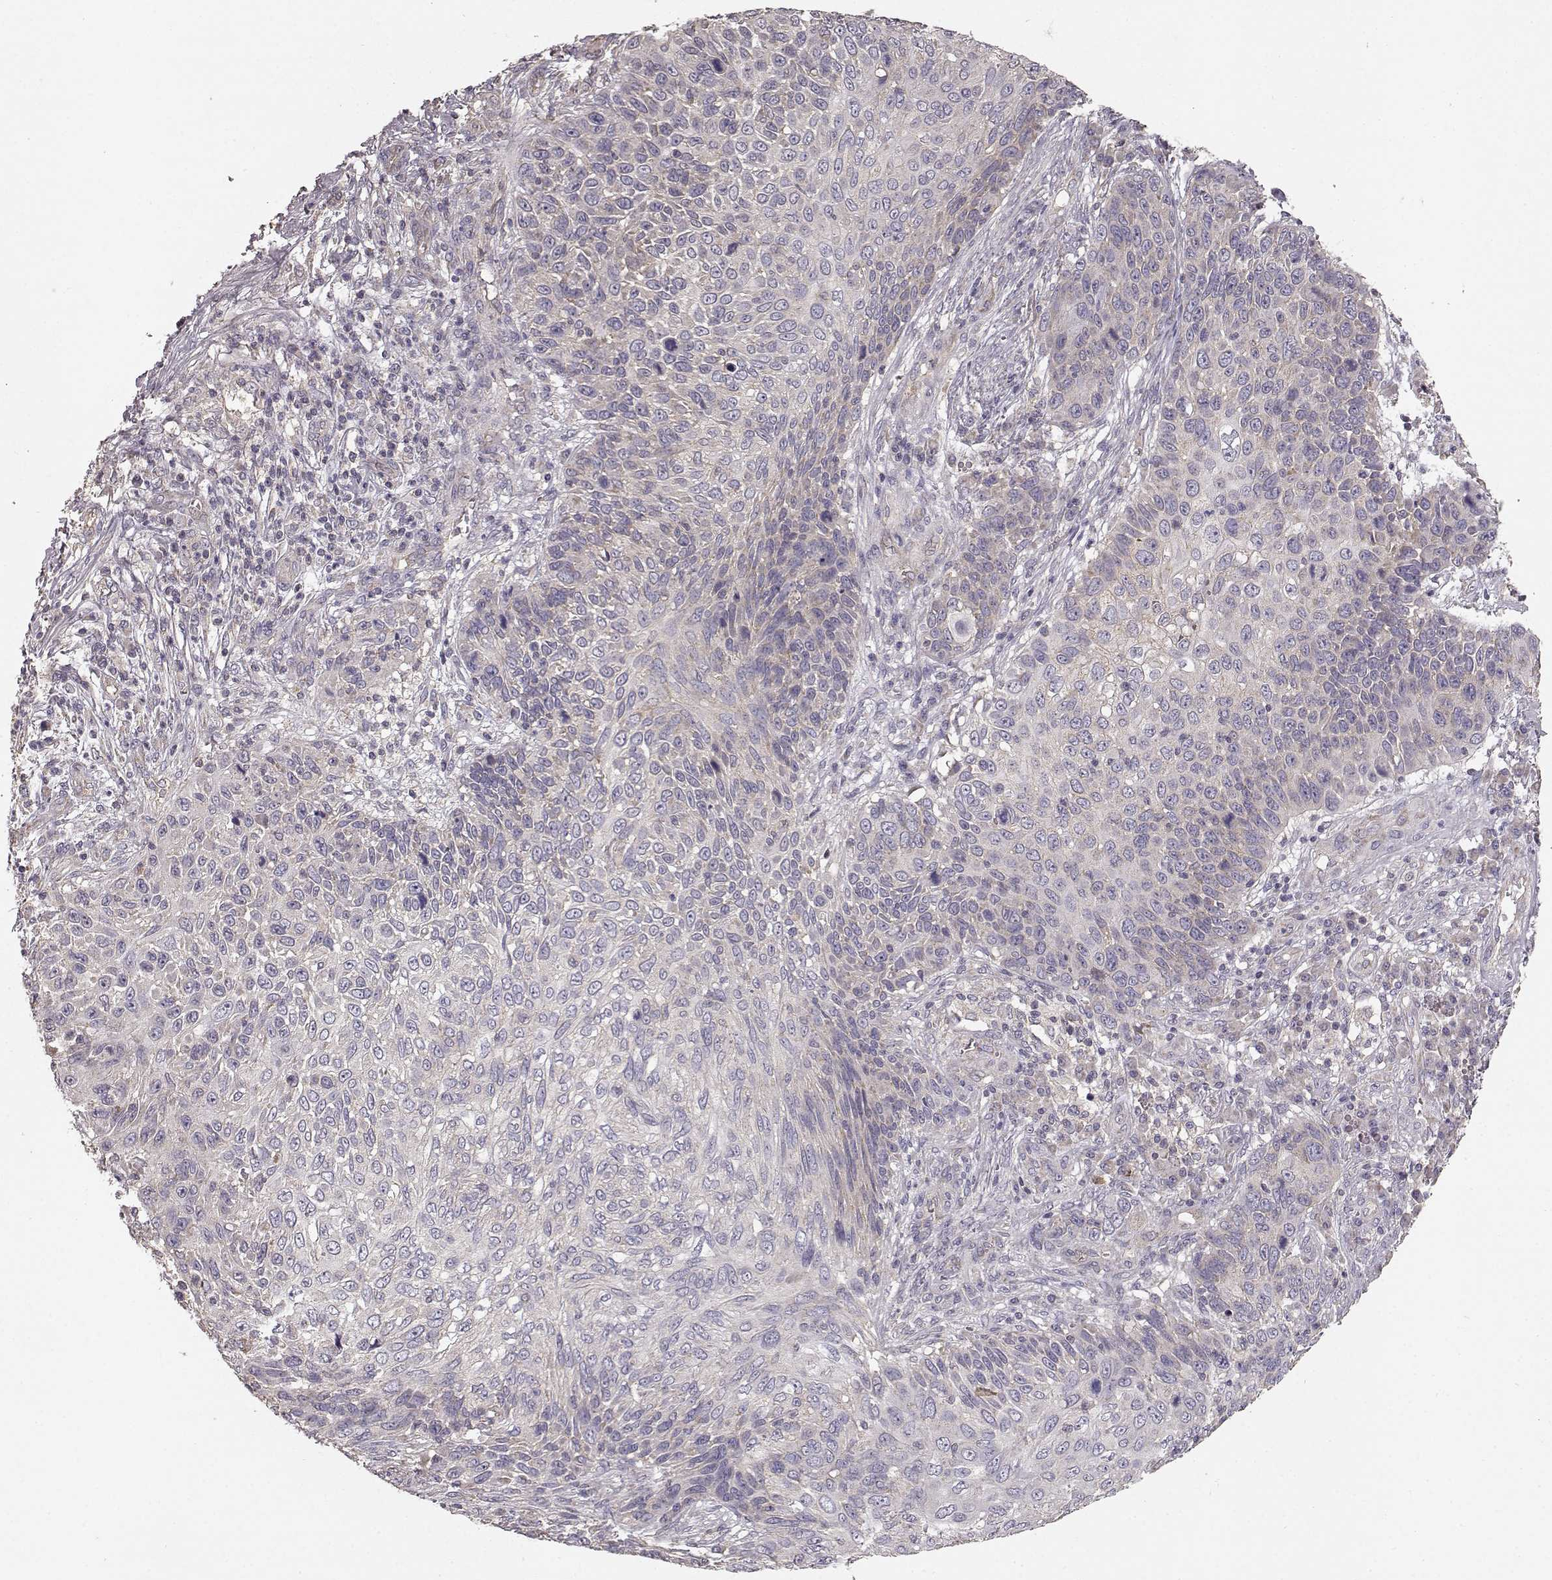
{"staining": {"intensity": "negative", "quantity": "none", "location": "none"}, "tissue": "skin cancer", "cell_type": "Tumor cells", "image_type": "cancer", "snomed": [{"axis": "morphology", "description": "Squamous cell carcinoma, NOS"}, {"axis": "topography", "description": "Skin"}], "caption": "The immunohistochemistry image has no significant staining in tumor cells of skin cancer (squamous cell carcinoma) tissue.", "gene": "ERBB3", "patient": {"sex": "male", "age": 92}}